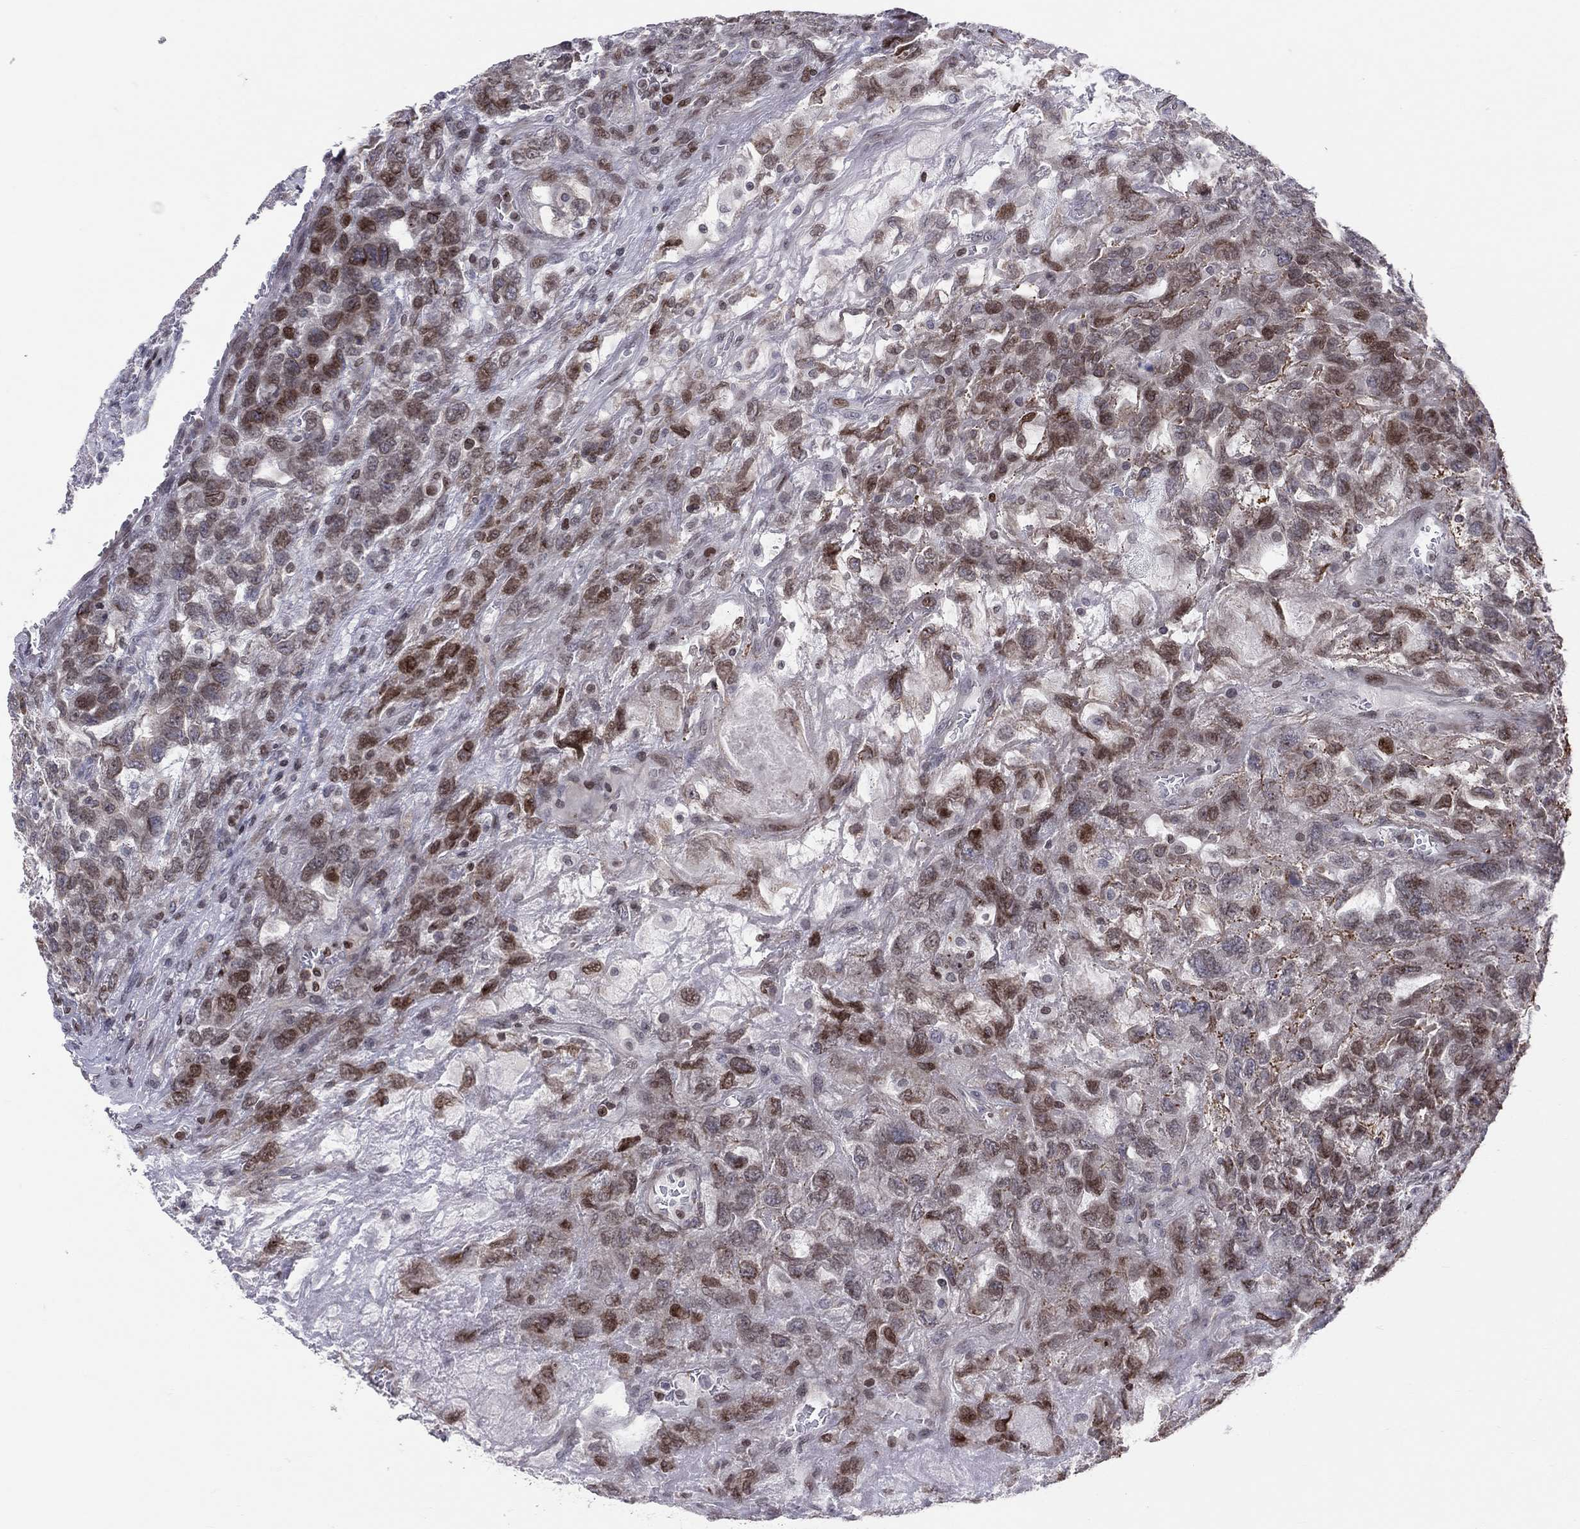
{"staining": {"intensity": "moderate", "quantity": "25%-75%", "location": "cytoplasmic/membranous,nuclear"}, "tissue": "testis cancer", "cell_type": "Tumor cells", "image_type": "cancer", "snomed": [{"axis": "morphology", "description": "Seminoma, NOS"}, {"axis": "topography", "description": "Testis"}], "caption": "A medium amount of moderate cytoplasmic/membranous and nuclear positivity is appreciated in about 25%-75% of tumor cells in testis cancer tissue.", "gene": "DBF4B", "patient": {"sex": "male", "age": 52}}